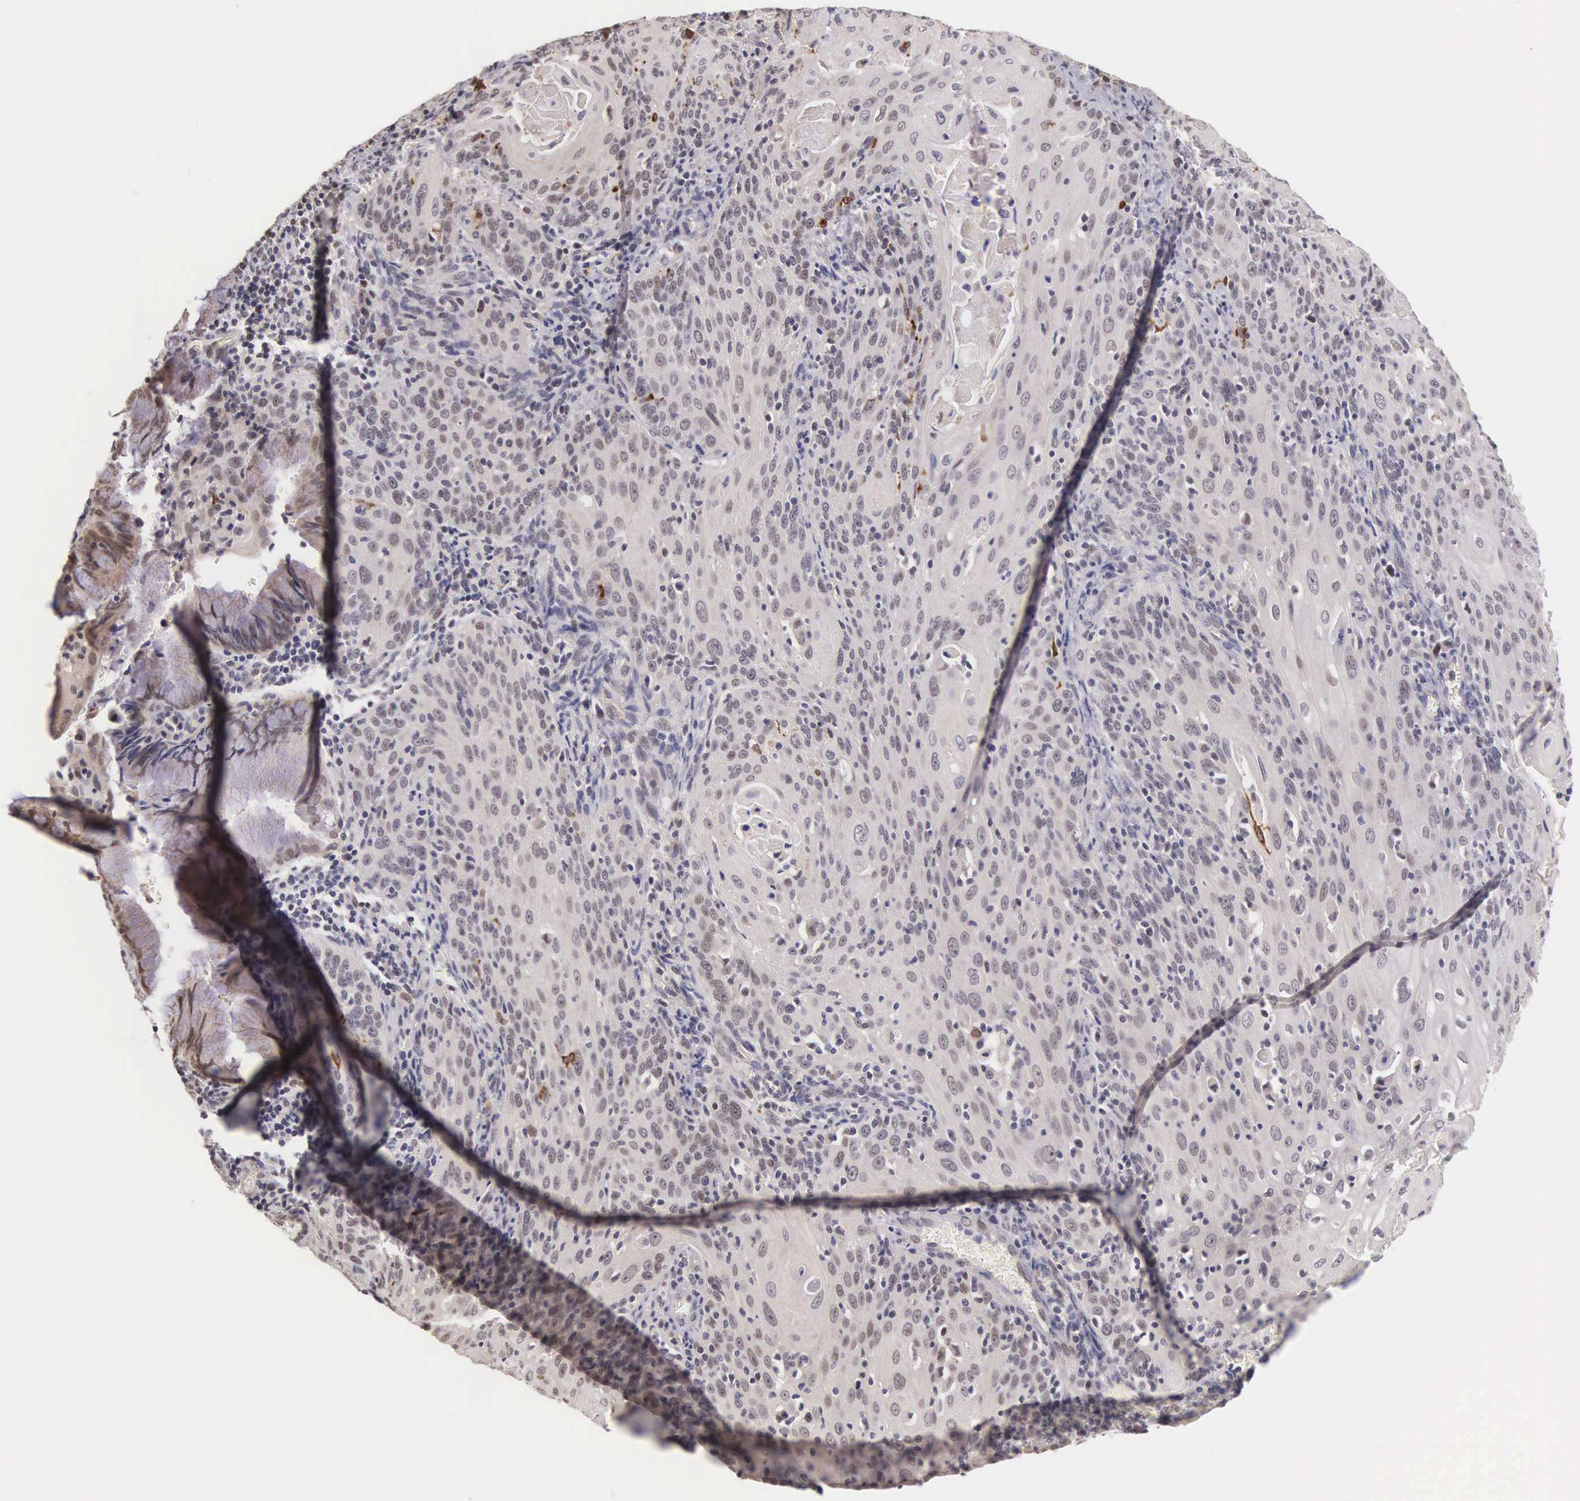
{"staining": {"intensity": "moderate", "quantity": "<25%", "location": "nuclear"}, "tissue": "cervical cancer", "cell_type": "Tumor cells", "image_type": "cancer", "snomed": [{"axis": "morphology", "description": "Squamous cell carcinoma, NOS"}, {"axis": "topography", "description": "Cervix"}], "caption": "Squamous cell carcinoma (cervical) stained with immunohistochemistry demonstrates moderate nuclear staining in approximately <25% of tumor cells.", "gene": "HMGXB4", "patient": {"sex": "female", "age": 54}}